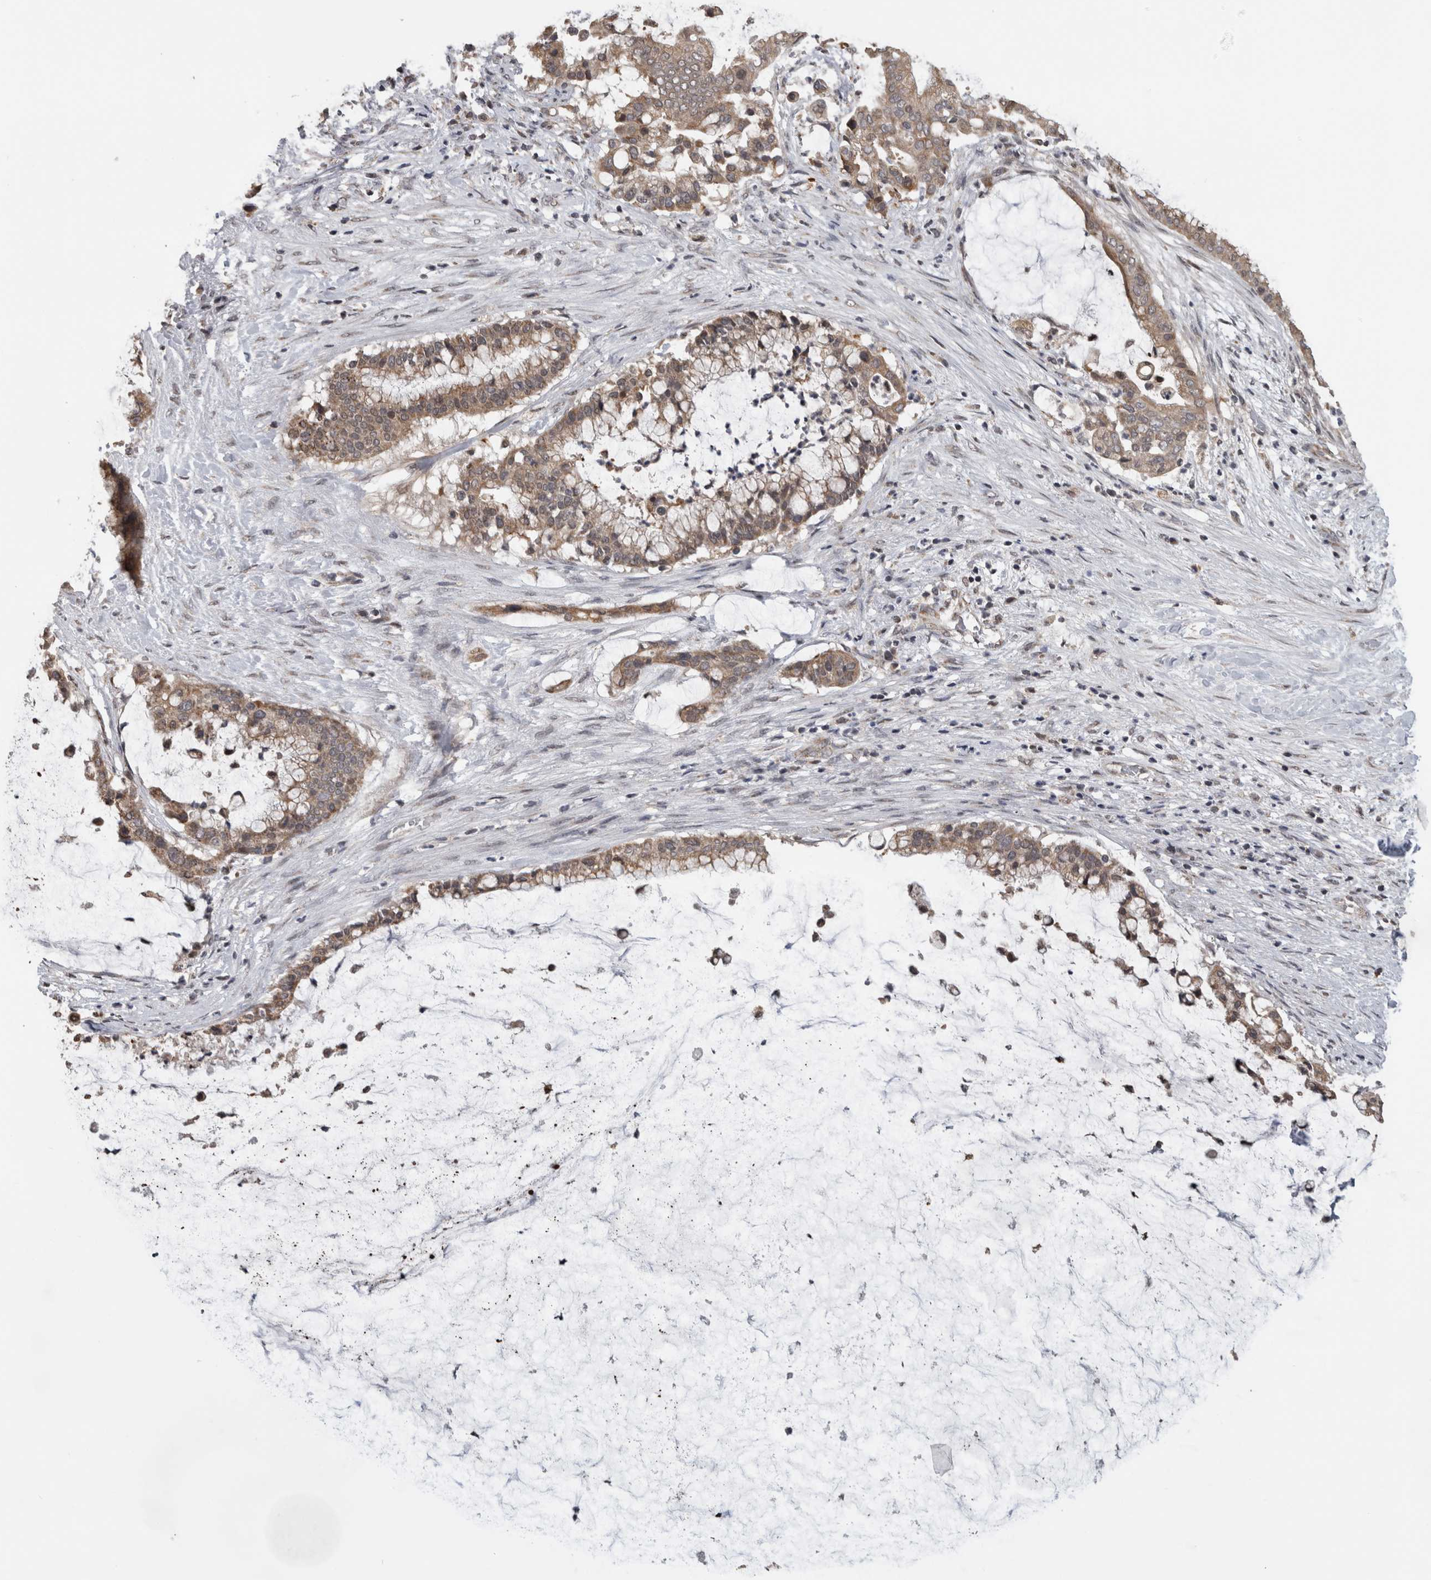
{"staining": {"intensity": "moderate", "quantity": ">75%", "location": "cytoplasmic/membranous"}, "tissue": "pancreatic cancer", "cell_type": "Tumor cells", "image_type": "cancer", "snomed": [{"axis": "morphology", "description": "Adenocarcinoma, NOS"}, {"axis": "topography", "description": "Pancreas"}], "caption": "Immunohistochemistry of pancreatic adenocarcinoma shows medium levels of moderate cytoplasmic/membranous staining in approximately >75% of tumor cells. (brown staining indicates protein expression, while blue staining denotes nuclei).", "gene": "OR2K2", "patient": {"sex": "male", "age": 41}}